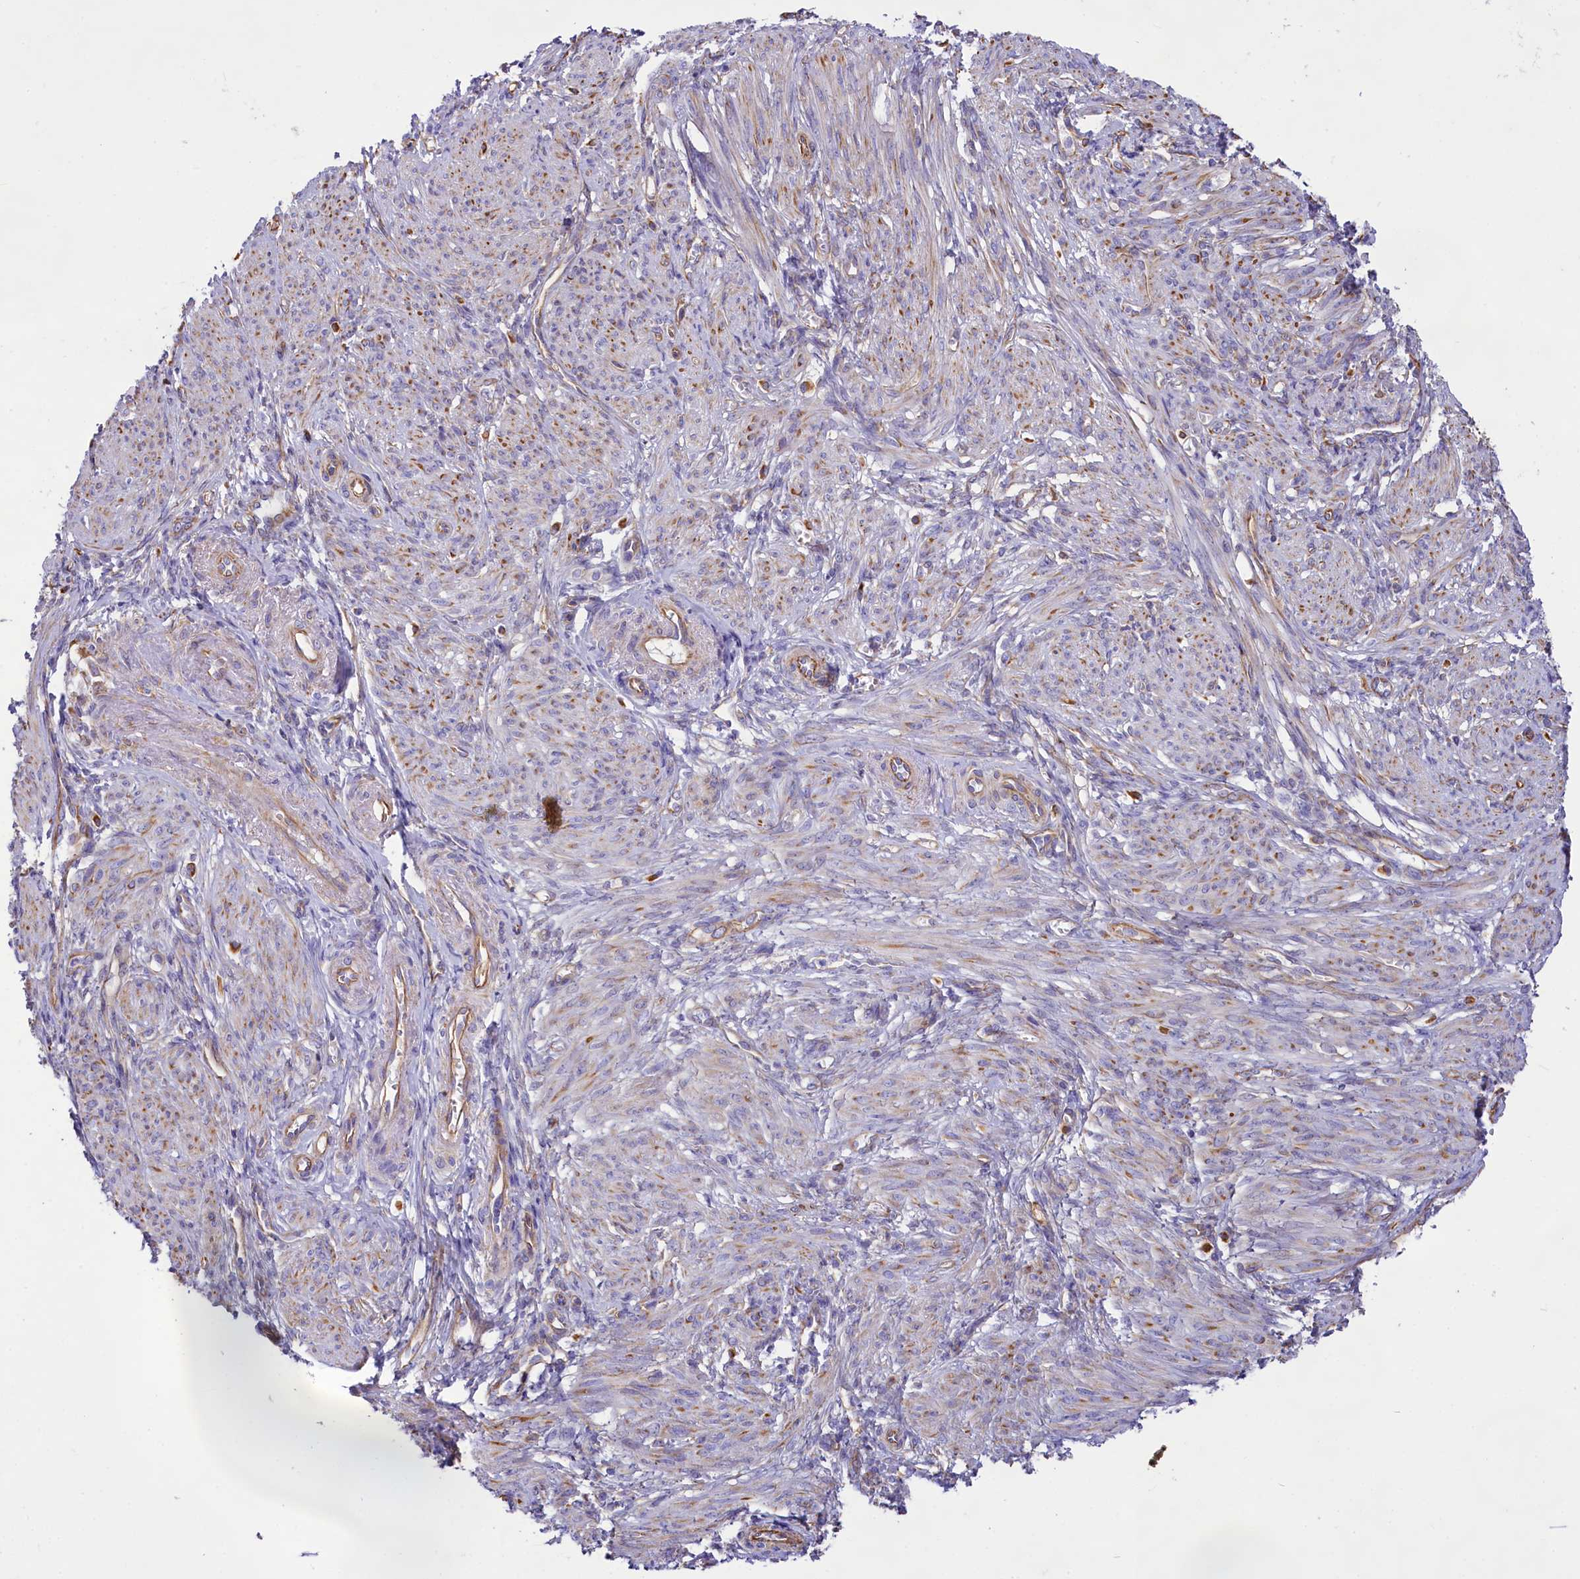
{"staining": {"intensity": "moderate", "quantity": "<25%", "location": "cytoplasmic/membranous"}, "tissue": "smooth muscle", "cell_type": "Smooth muscle cells", "image_type": "normal", "snomed": [{"axis": "morphology", "description": "Normal tissue, NOS"}, {"axis": "topography", "description": "Smooth muscle"}], "caption": "Moderate cytoplasmic/membranous expression for a protein is present in about <25% of smooth muscle cells of benign smooth muscle using immunohistochemistry (IHC).", "gene": "CD99", "patient": {"sex": "female", "age": 39}}